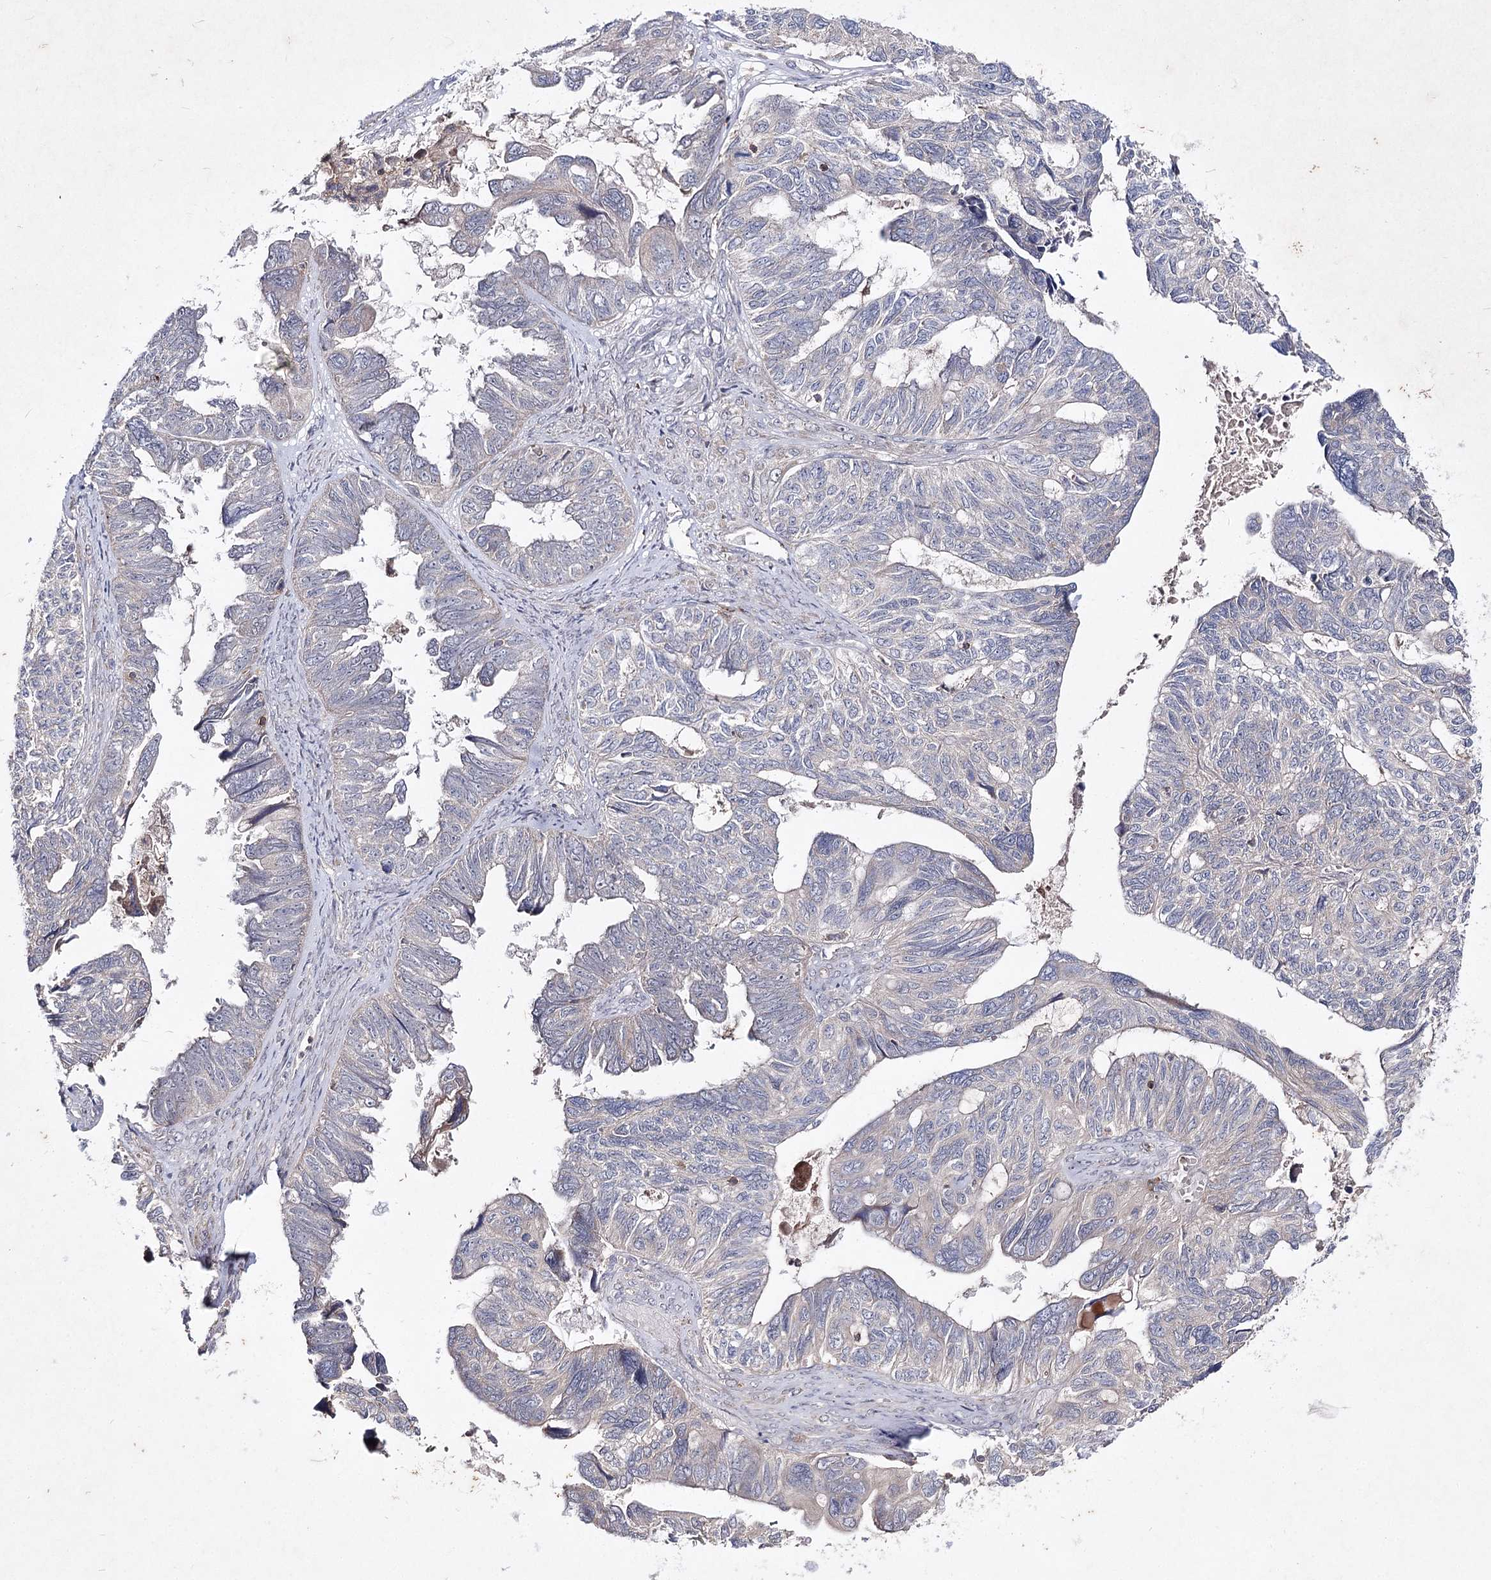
{"staining": {"intensity": "negative", "quantity": "none", "location": "none"}, "tissue": "ovarian cancer", "cell_type": "Tumor cells", "image_type": "cancer", "snomed": [{"axis": "morphology", "description": "Cystadenocarcinoma, serous, NOS"}, {"axis": "topography", "description": "Ovary"}], "caption": "IHC histopathology image of neoplastic tissue: ovarian cancer (serous cystadenocarcinoma) stained with DAB displays no significant protein staining in tumor cells.", "gene": "CIB2", "patient": {"sex": "female", "age": 79}}